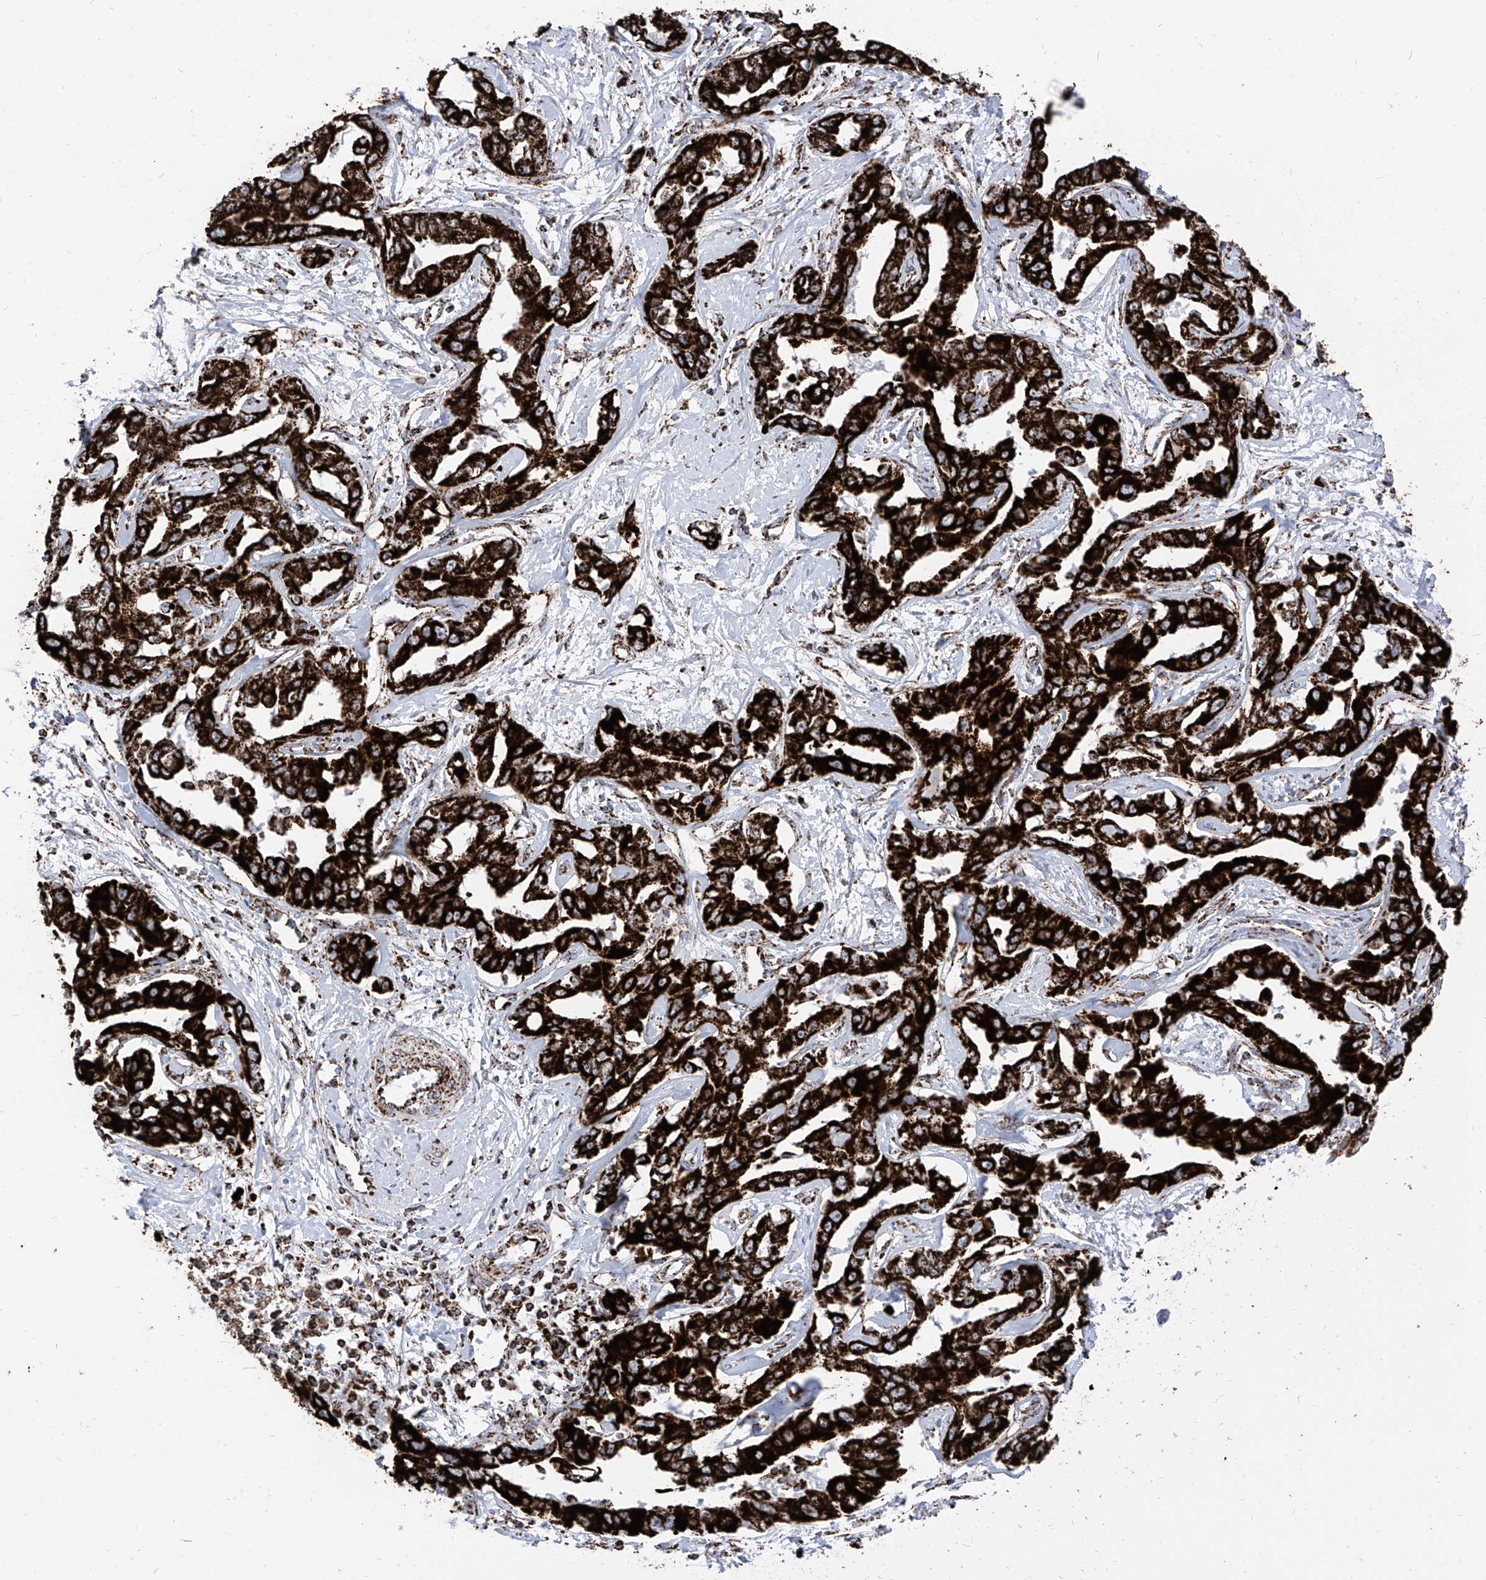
{"staining": {"intensity": "strong", "quantity": ">75%", "location": "cytoplasmic/membranous"}, "tissue": "liver cancer", "cell_type": "Tumor cells", "image_type": "cancer", "snomed": [{"axis": "morphology", "description": "Cholangiocarcinoma"}, {"axis": "topography", "description": "Liver"}], "caption": "Liver cancer was stained to show a protein in brown. There is high levels of strong cytoplasmic/membranous positivity in approximately >75% of tumor cells.", "gene": "COX5B", "patient": {"sex": "male", "age": 59}}